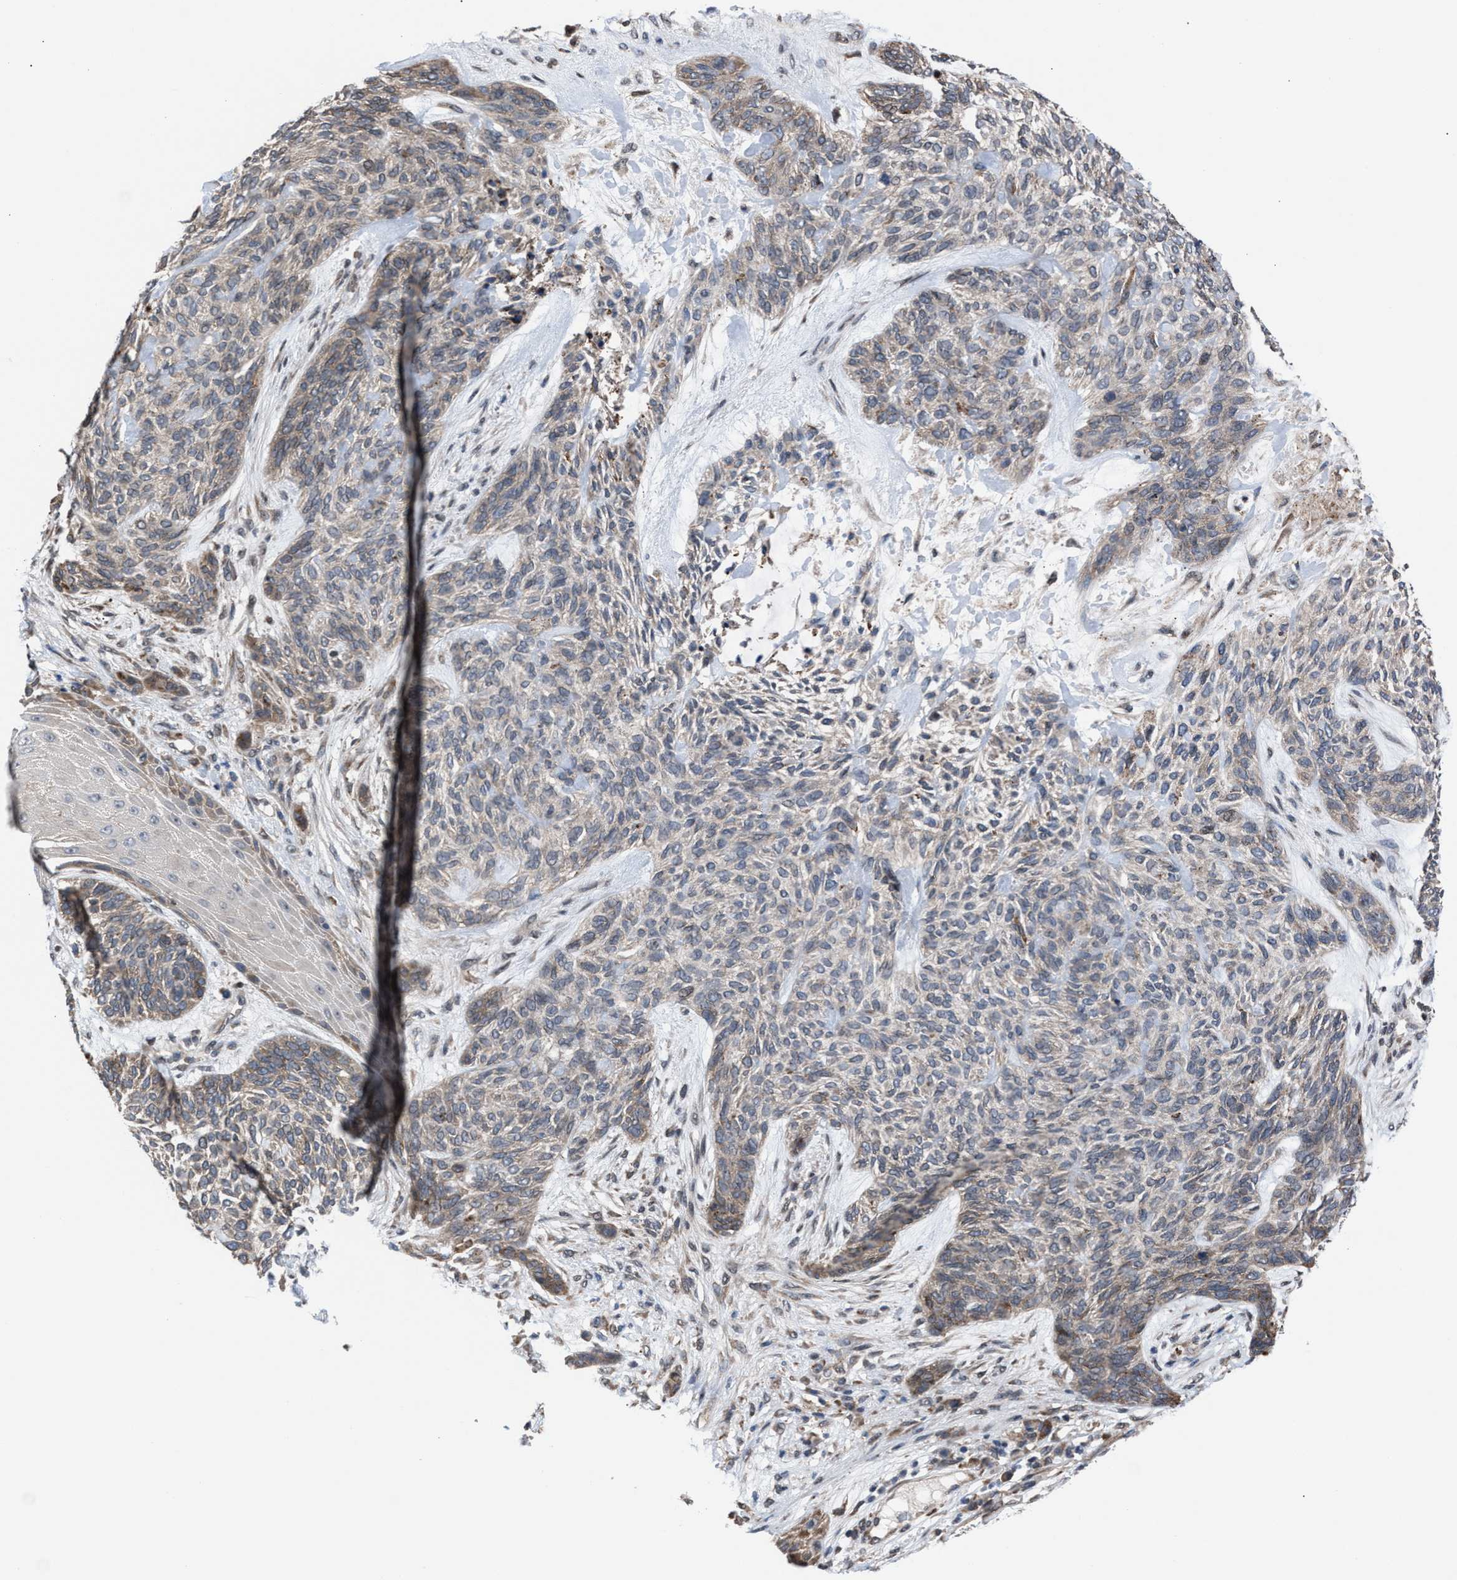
{"staining": {"intensity": "weak", "quantity": "<25%", "location": "cytoplasmic/membranous"}, "tissue": "skin cancer", "cell_type": "Tumor cells", "image_type": "cancer", "snomed": [{"axis": "morphology", "description": "Basal cell carcinoma"}, {"axis": "topography", "description": "Skin"}], "caption": "The histopathology image reveals no staining of tumor cells in skin basal cell carcinoma. Nuclei are stained in blue.", "gene": "TP53BP2", "patient": {"sex": "male", "age": 55}}